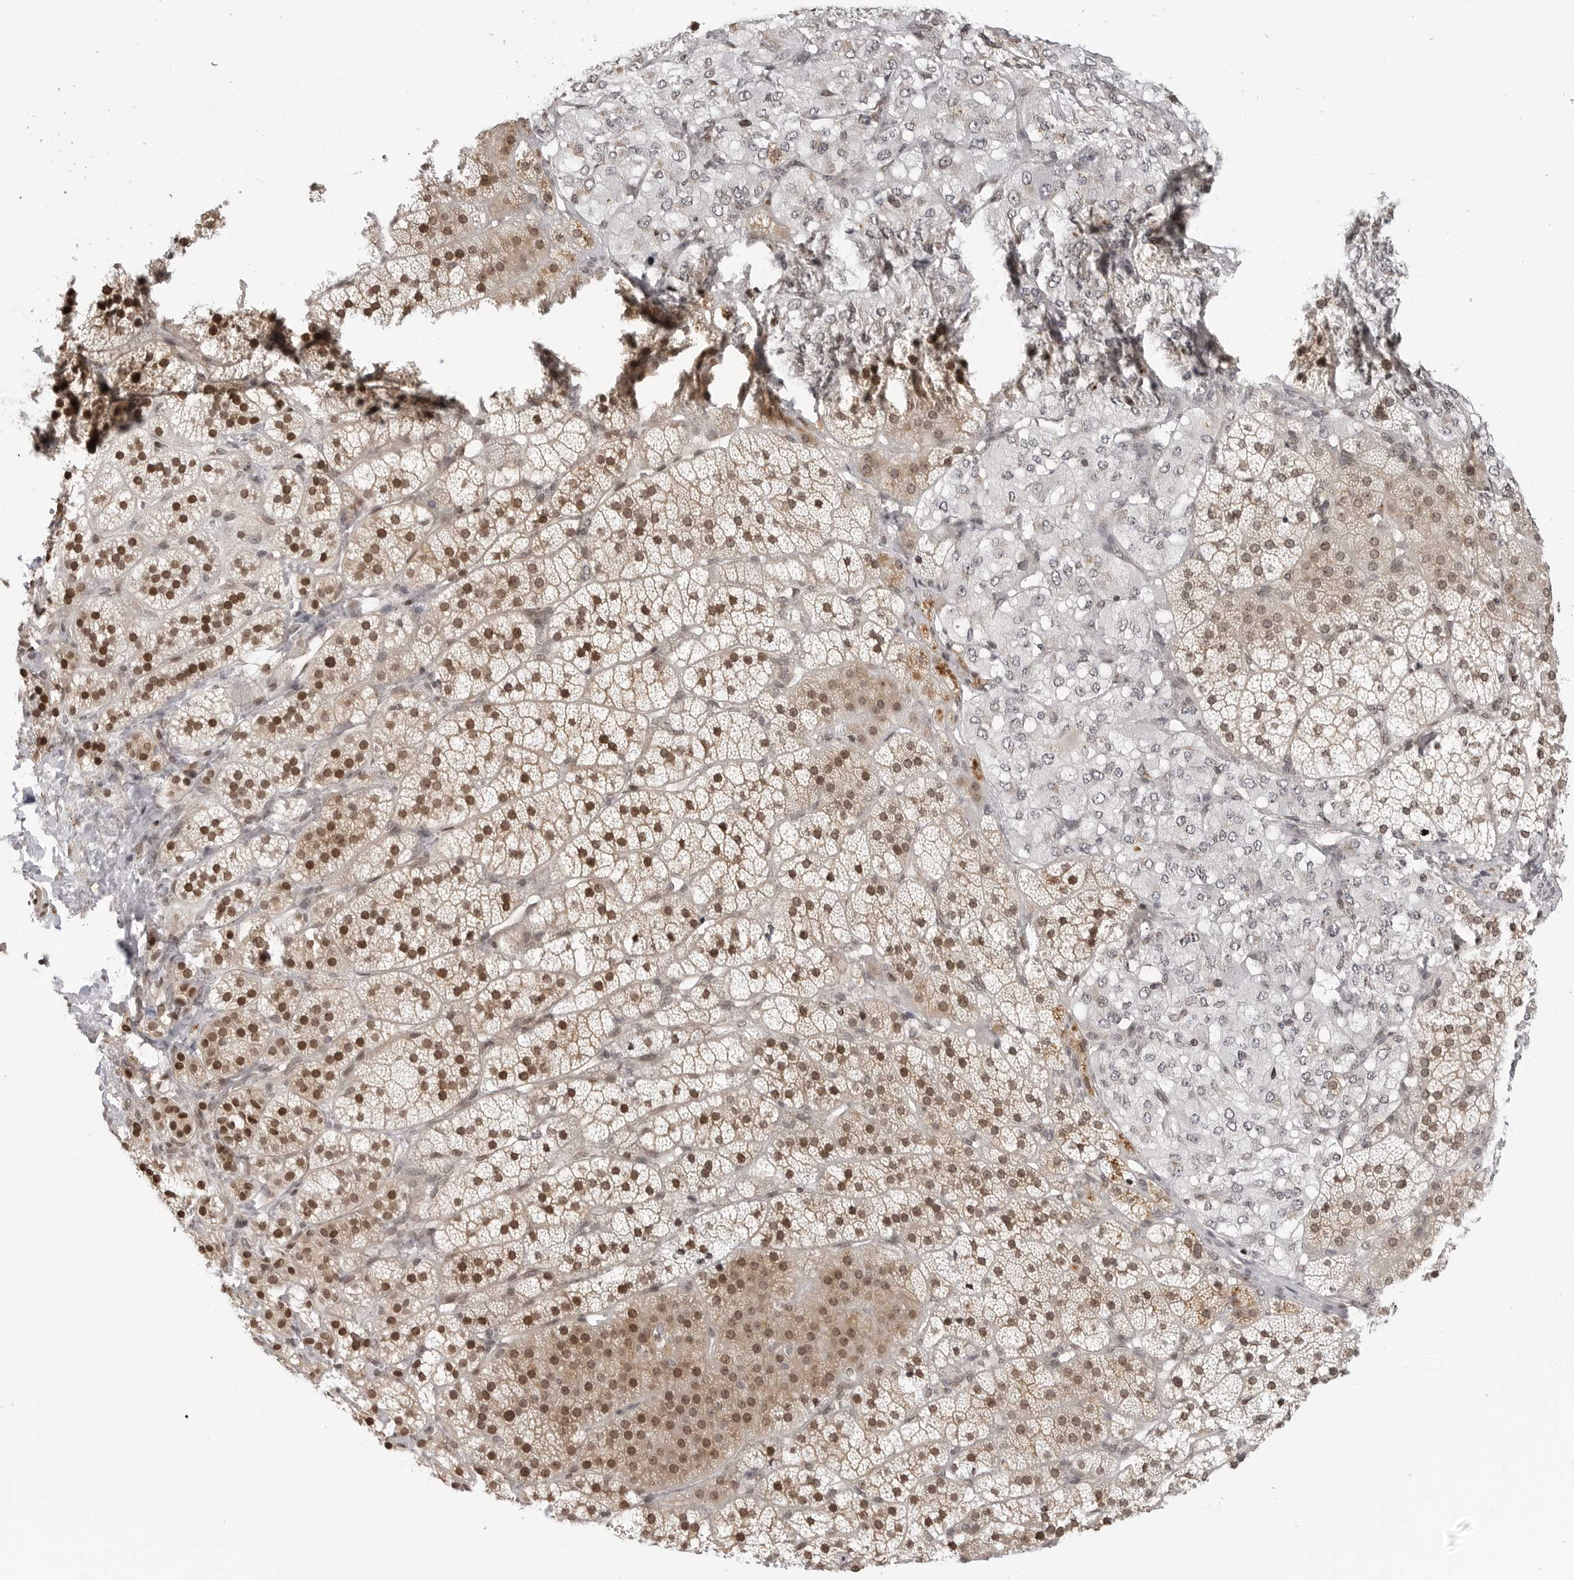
{"staining": {"intensity": "moderate", "quantity": ">75%", "location": "cytoplasmic/membranous,nuclear"}, "tissue": "adrenal gland", "cell_type": "Glandular cells", "image_type": "normal", "snomed": [{"axis": "morphology", "description": "Normal tissue, NOS"}, {"axis": "topography", "description": "Adrenal gland"}], "caption": "Immunohistochemical staining of benign human adrenal gland reveals >75% levels of moderate cytoplasmic/membranous,nuclear protein staining in about >75% of glandular cells.", "gene": "C8orf33", "patient": {"sex": "female", "age": 44}}